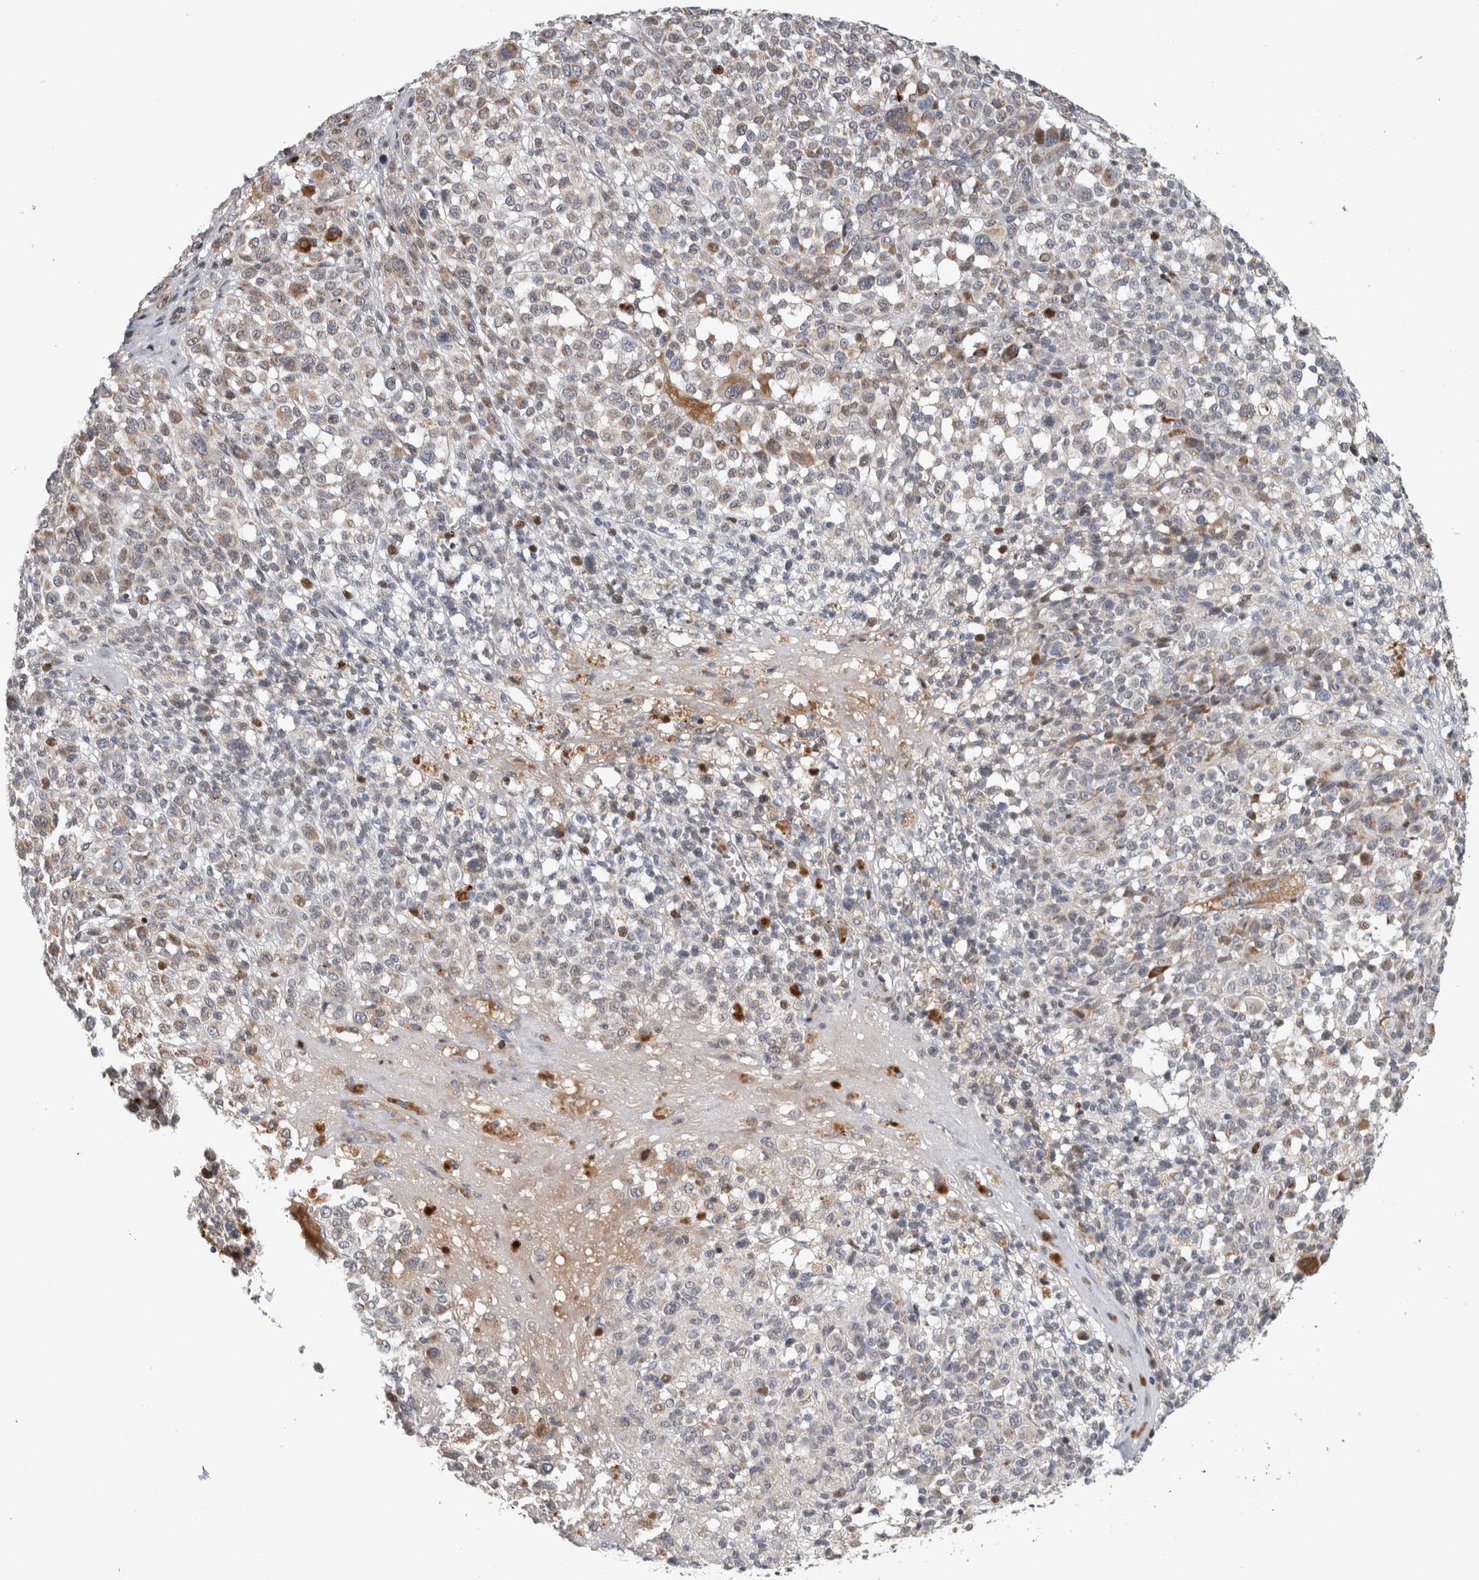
{"staining": {"intensity": "weak", "quantity": "<25%", "location": "cytoplasmic/membranous"}, "tissue": "melanoma", "cell_type": "Tumor cells", "image_type": "cancer", "snomed": [{"axis": "morphology", "description": "Malignant melanoma, Metastatic site"}, {"axis": "topography", "description": "Skin"}], "caption": "Immunohistochemical staining of malignant melanoma (metastatic site) displays no significant expression in tumor cells. (Brightfield microscopy of DAB (3,3'-diaminobenzidine) immunohistochemistry (IHC) at high magnification).", "gene": "RBM48", "patient": {"sex": "female", "age": 74}}